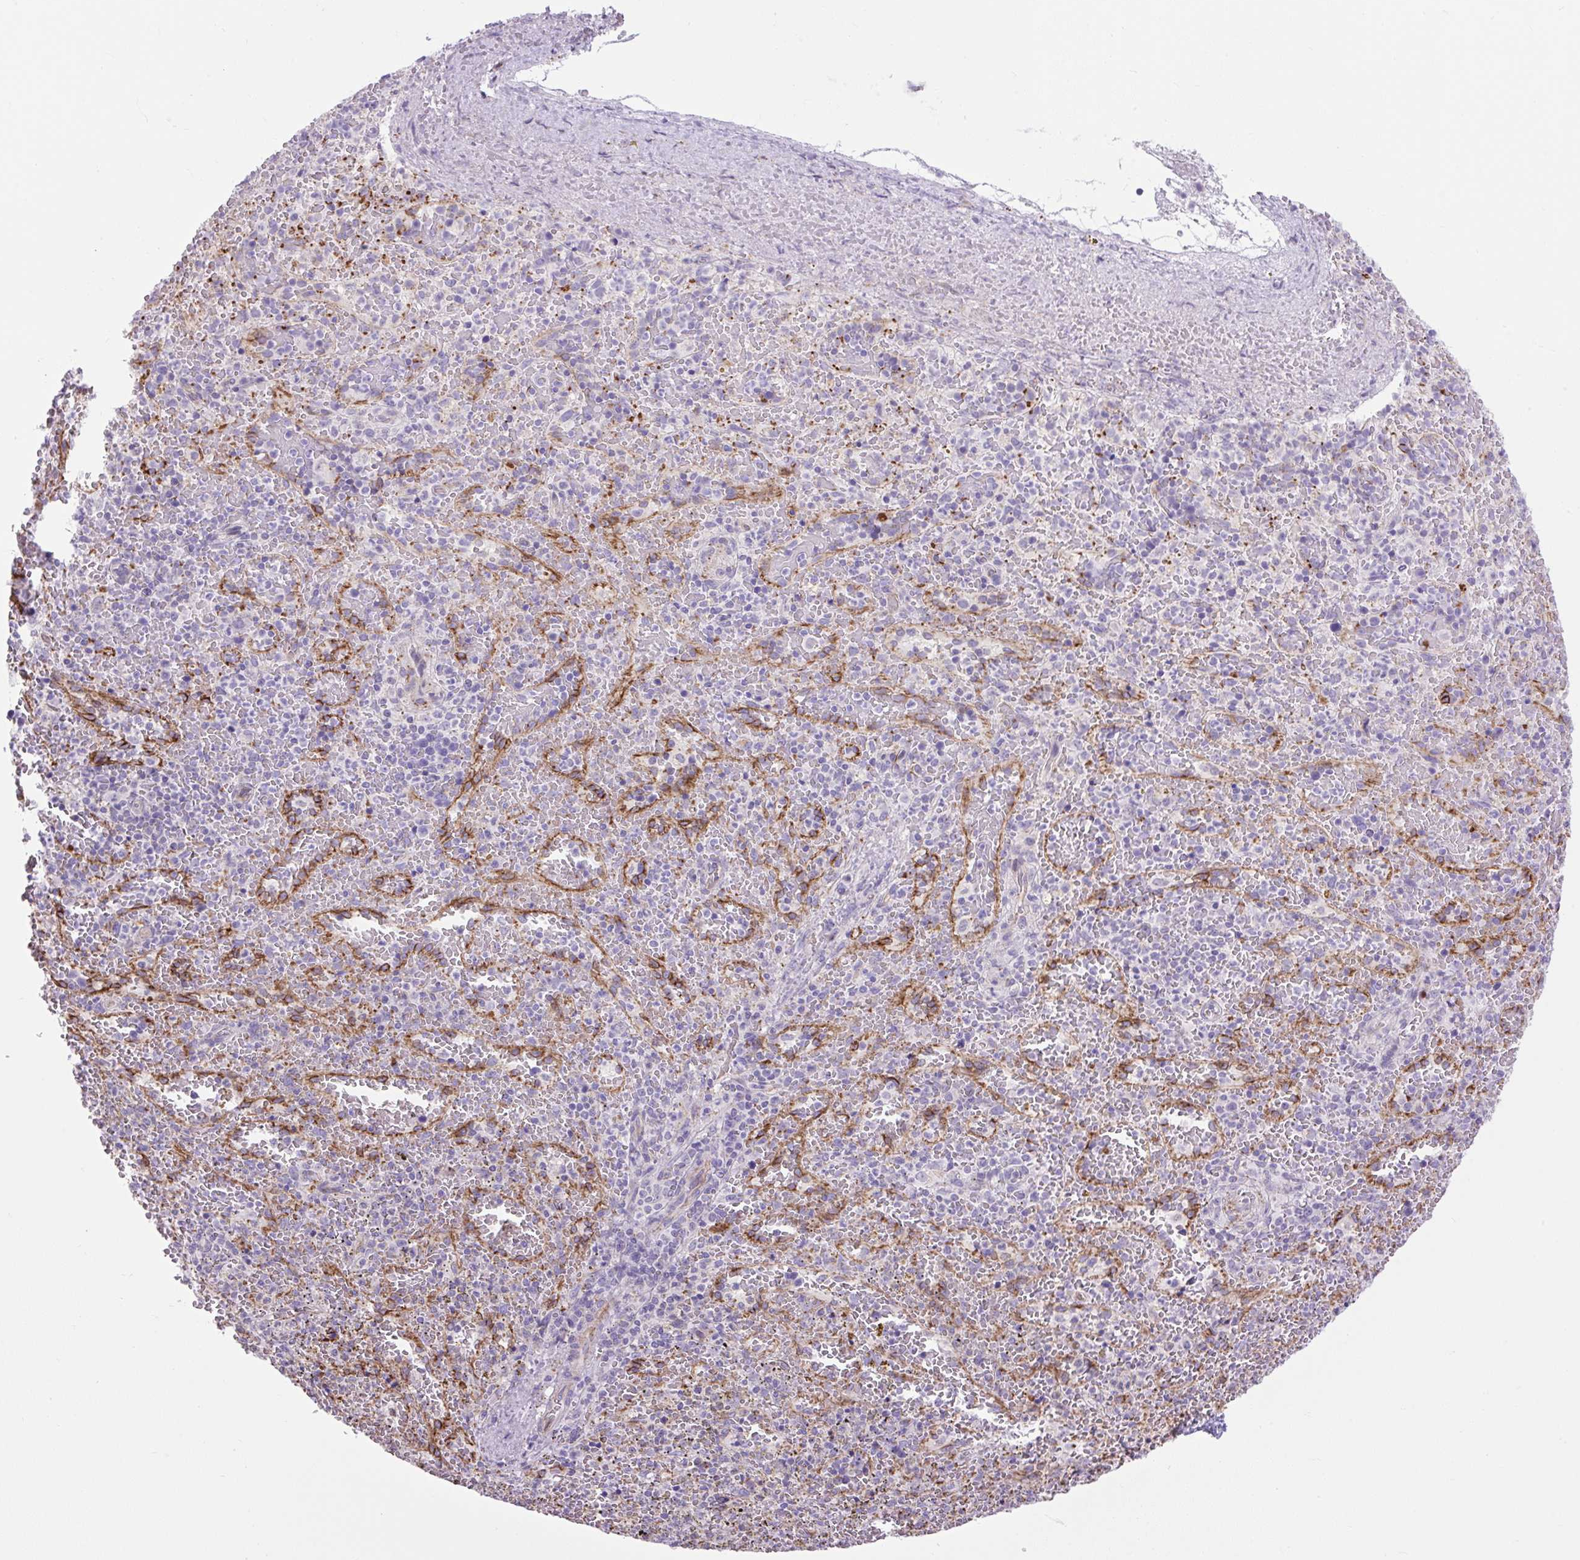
{"staining": {"intensity": "negative", "quantity": "none", "location": "none"}, "tissue": "spleen", "cell_type": "Cells in red pulp", "image_type": "normal", "snomed": [{"axis": "morphology", "description": "Normal tissue, NOS"}, {"axis": "topography", "description": "Spleen"}], "caption": "An immunohistochemistry (IHC) photomicrograph of unremarkable spleen is shown. There is no staining in cells in red pulp of spleen. The staining was performed using DAB to visualize the protein expression in brown, while the nuclei were stained in blue with hematoxylin (Magnification: 20x).", "gene": "RNASE10", "patient": {"sex": "female", "age": 50}}